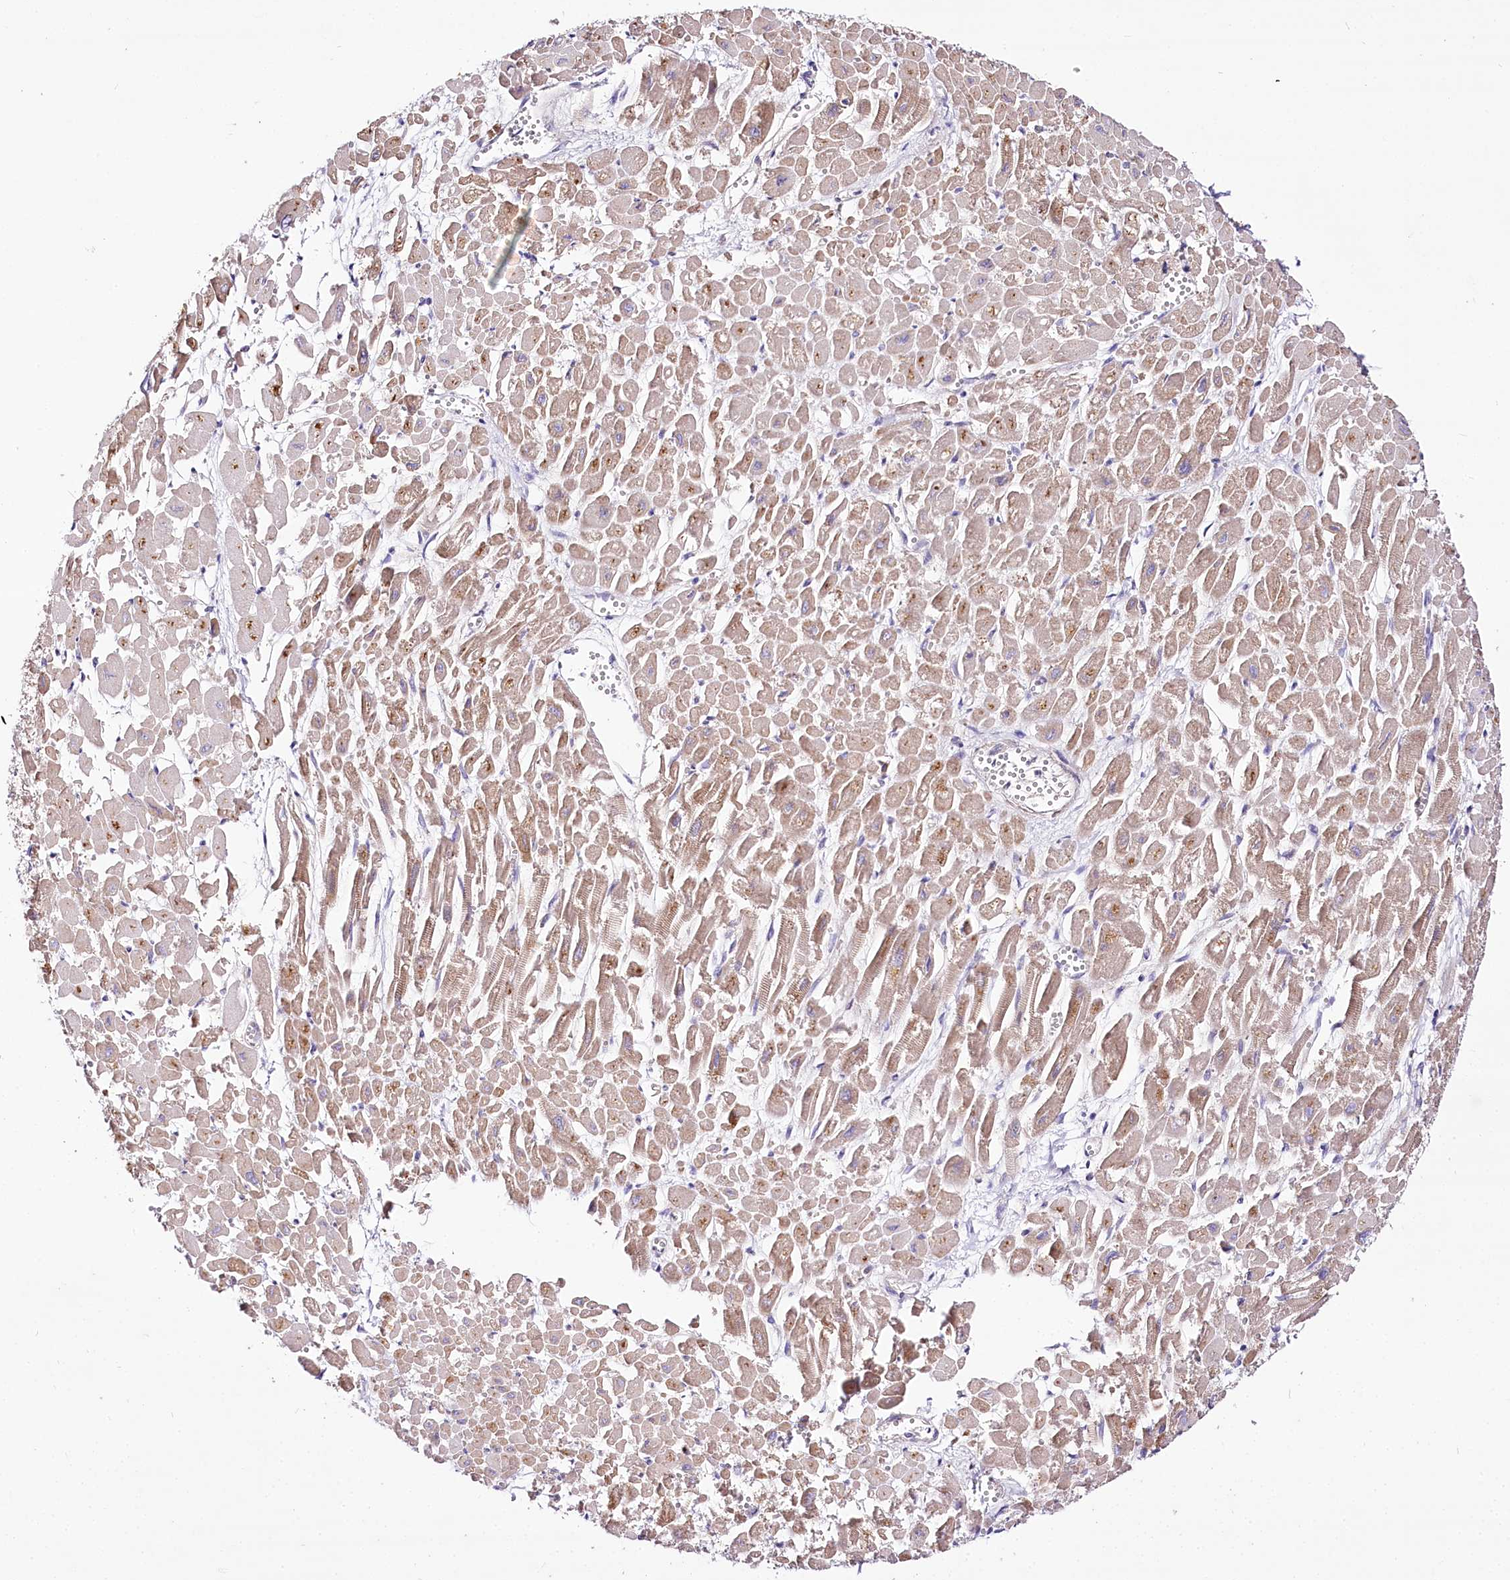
{"staining": {"intensity": "weak", "quantity": ">75%", "location": "cytoplasmic/membranous,nuclear"}, "tissue": "heart muscle", "cell_type": "Cardiomyocytes", "image_type": "normal", "snomed": [{"axis": "morphology", "description": "Normal tissue, NOS"}, {"axis": "topography", "description": "Heart"}], "caption": "Brown immunohistochemical staining in normal heart muscle demonstrates weak cytoplasmic/membranous,nuclear positivity in about >75% of cardiomyocytes.", "gene": "POLA2", "patient": {"sex": "male", "age": 54}}